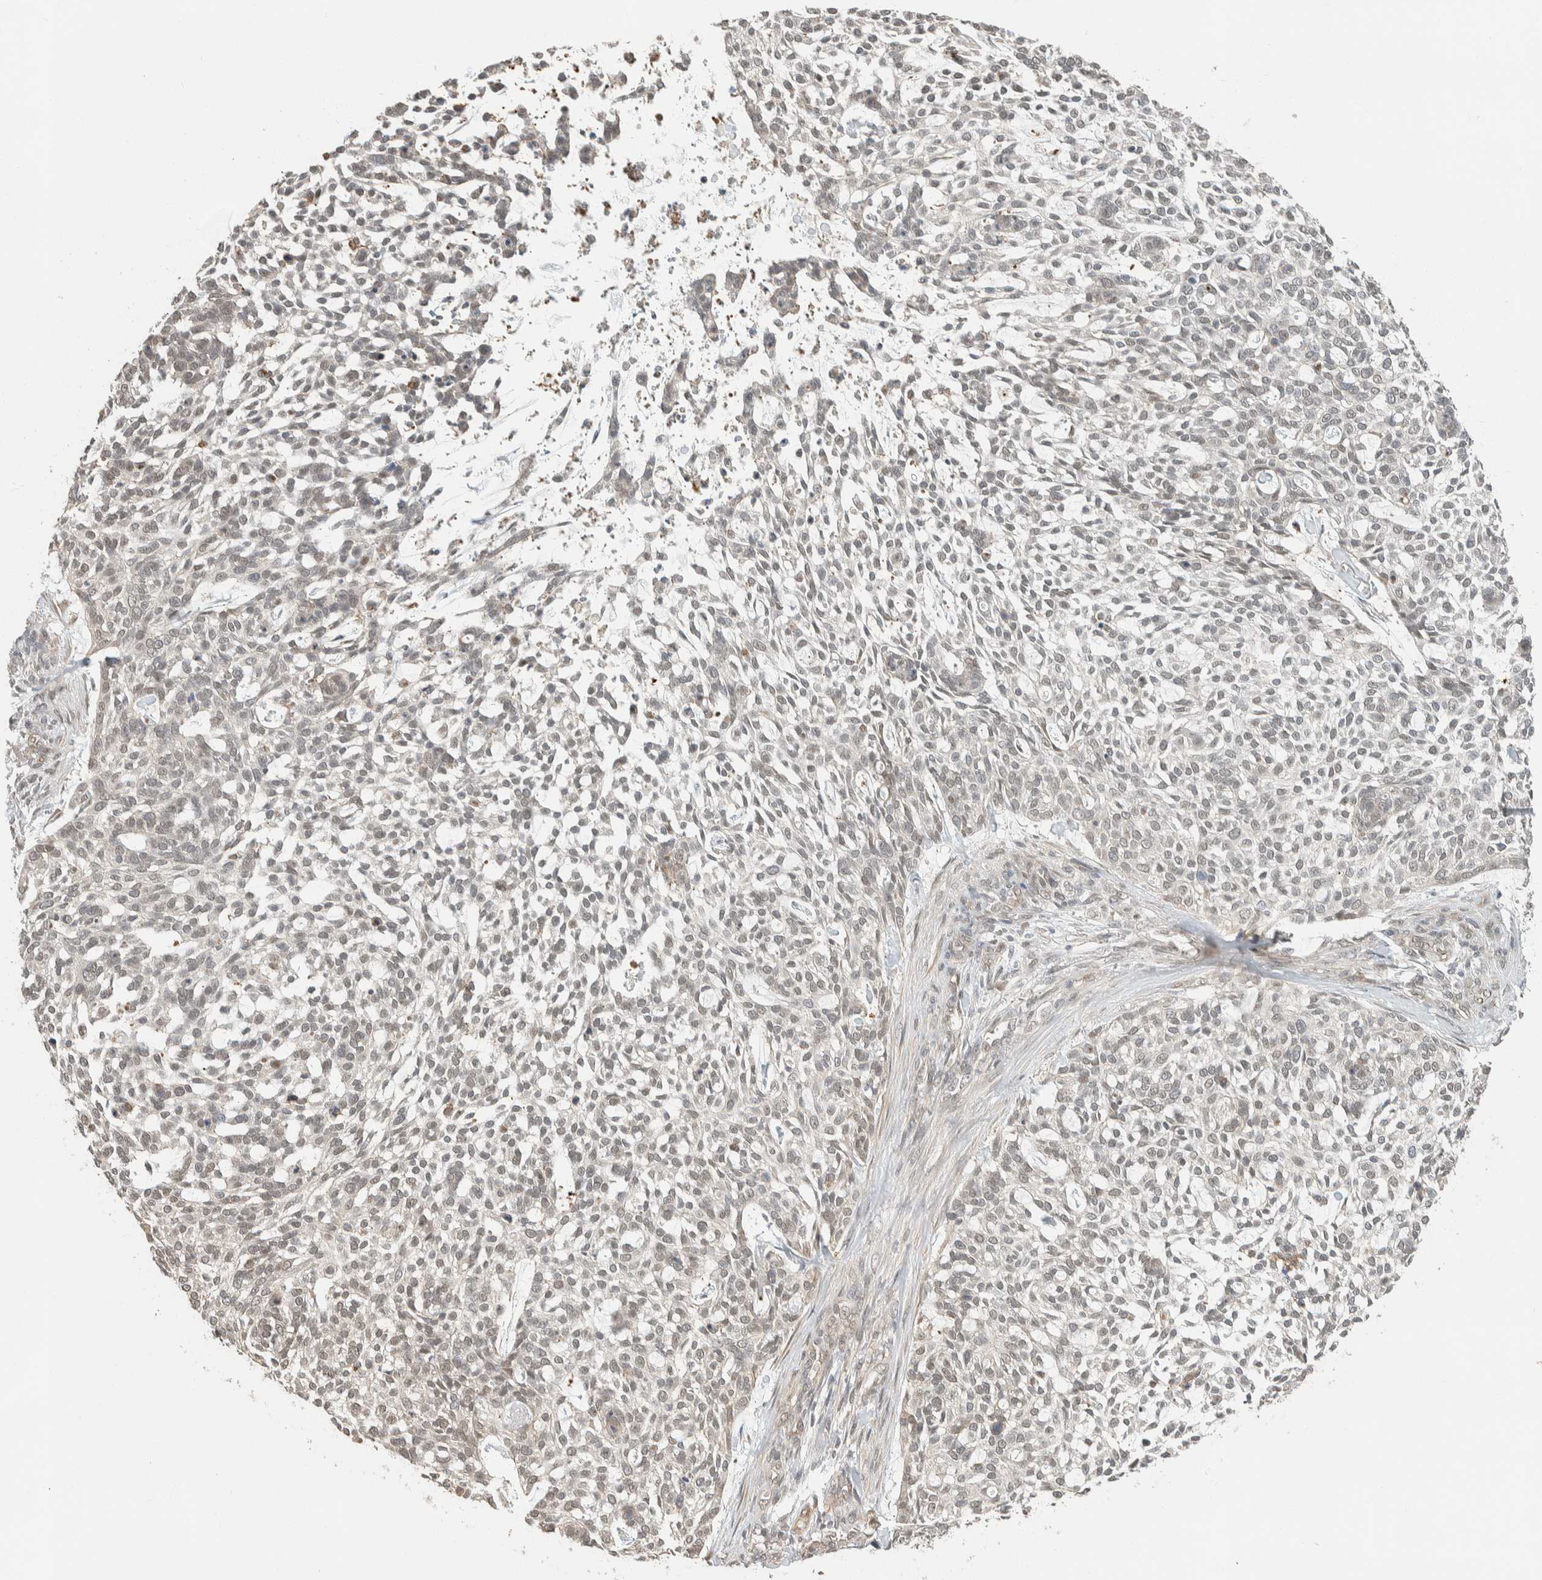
{"staining": {"intensity": "weak", "quantity": ">75%", "location": "nuclear"}, "tissue": "skin cancer", "cell_type": "Tumor cells", "image_type": "cancer", "snomed": [{"axis": "morphology", "description": "Basal cell carcinoma"}, {"axis": "topography", "description": "Skin"}], "caption": "High-power microscopy captured an IHC image of basal cell carcinoma (skin), revealing weak nuclear positivity in about >75% of tumor cells. (Brightfield microscopy of DAB IHC at high magnification).", "gene": "ZBTB2", "patient": {"sex": "female", "age": 64}}